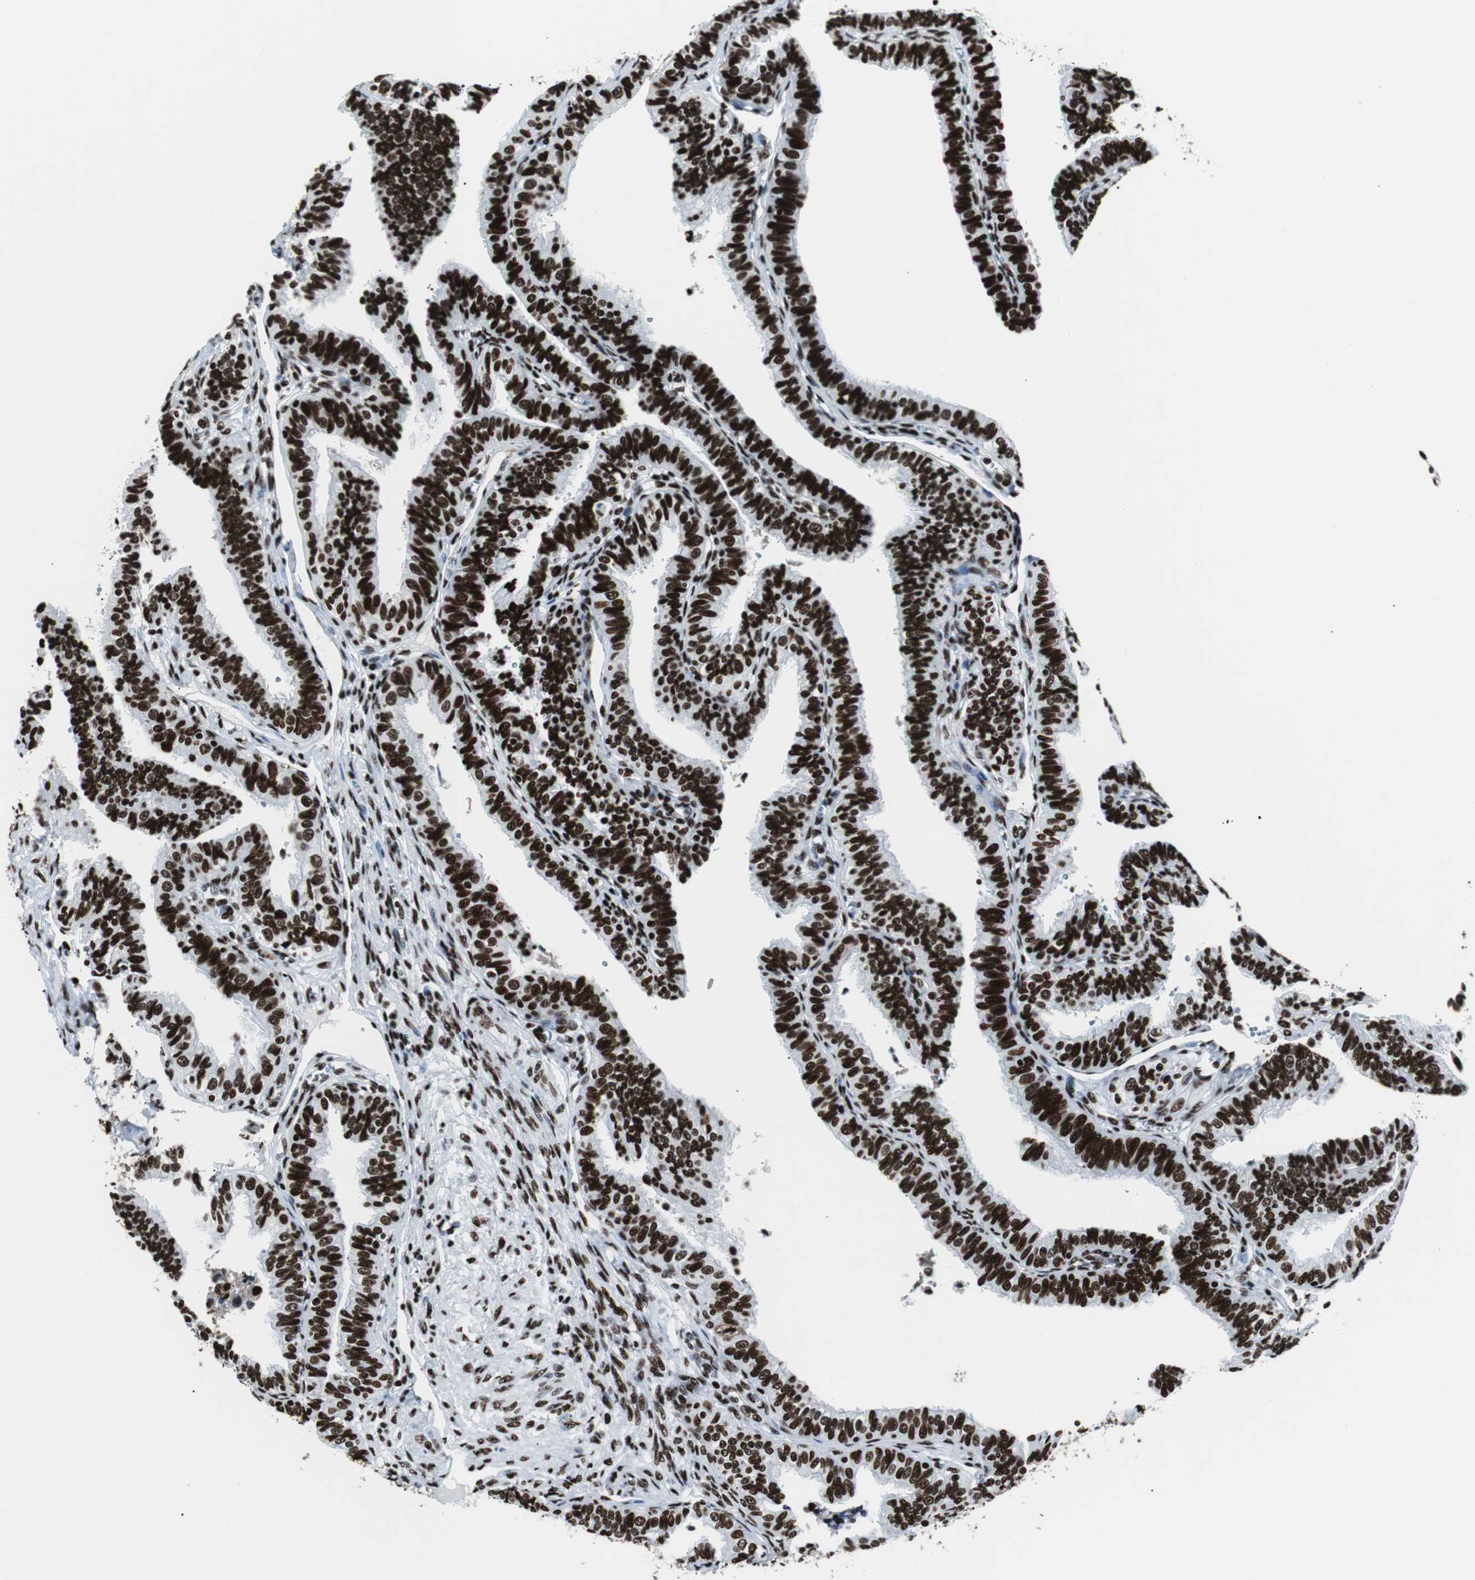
{"staining": {"intensity": "strong", "quantity": ">75%", "location": "nuclear"}, "tissue": "fallopian tube", "cell_type": "Glandular cells", "image_type": "normal", "snomed": [{"axis": "morphology", "description": "Normal tissue, NOS"}, {"axis": "topography", "description": "Fallopian tube"}], "caption": "A high amount of strong nuclear expression is appreciated in about >75% of glandular cells in normal fallopian tube. (Stains: DAB in brown, nuclei in blue, Microscopy: brightfield microscopy at high magnification).", "gene": "NCL", "patient": {"sex": "female", "age": 46}}